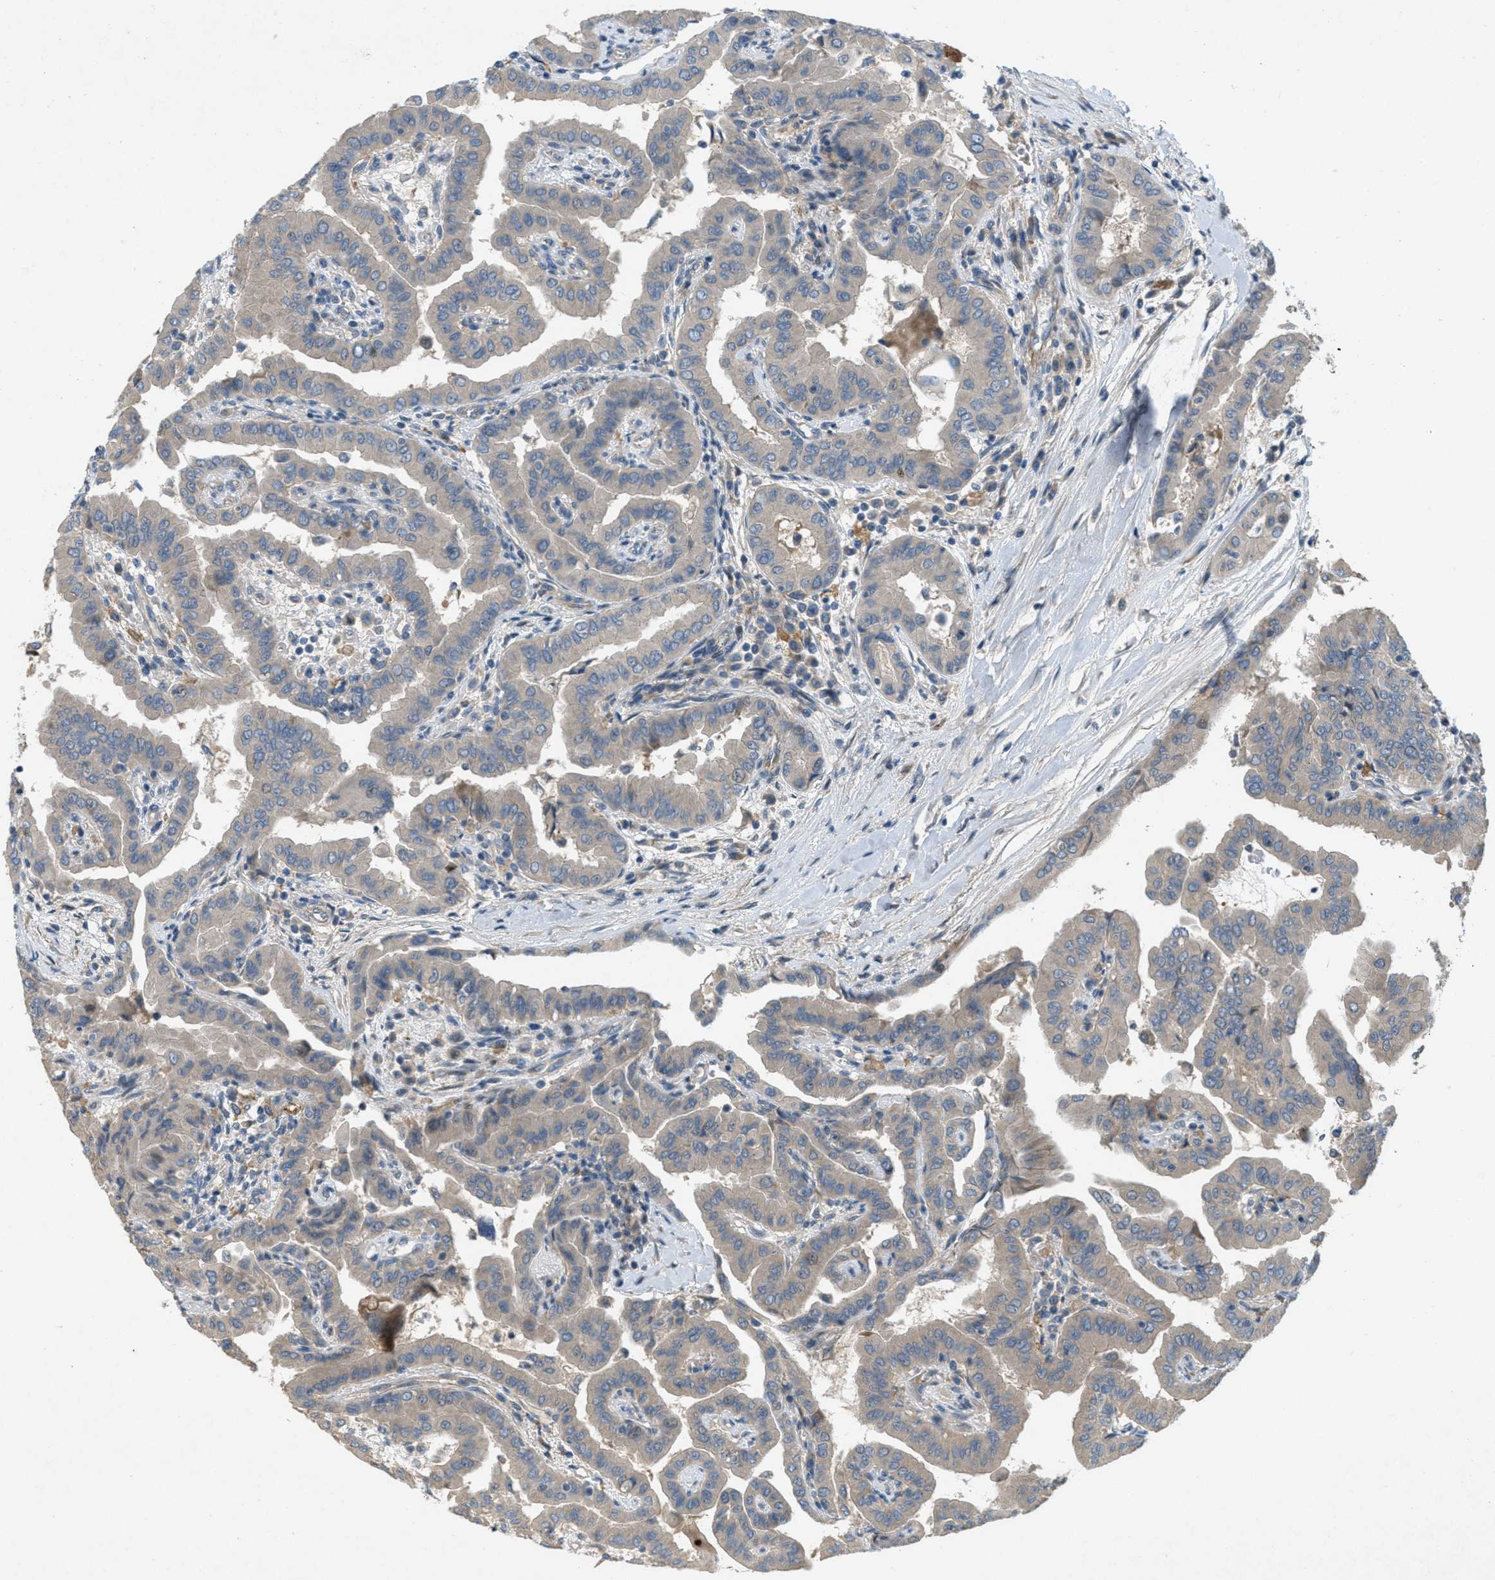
{"staining": {"intensity": "weak", "quantity": ">75%", "location": "cytoplasmic/membranous"}, "tissue": "thyroid cancer", "cell_type": "Tumor cells", "image_type": "cancer", "snomed": [{"axis": "morphology", "description": "Papillary adenocarcinoma, NOS"}, {"axis": "topography", "description": "Thyroid gland"}], "caption": "Immunohistochemical staining of human papillary adenocarcinoma (thyroid) displays low levels of weak cytoplasmic/membranous expression in about >75% of tumor cells.", "gene": "ADCY6", "patient": {"sex": "male", "age": 33}}